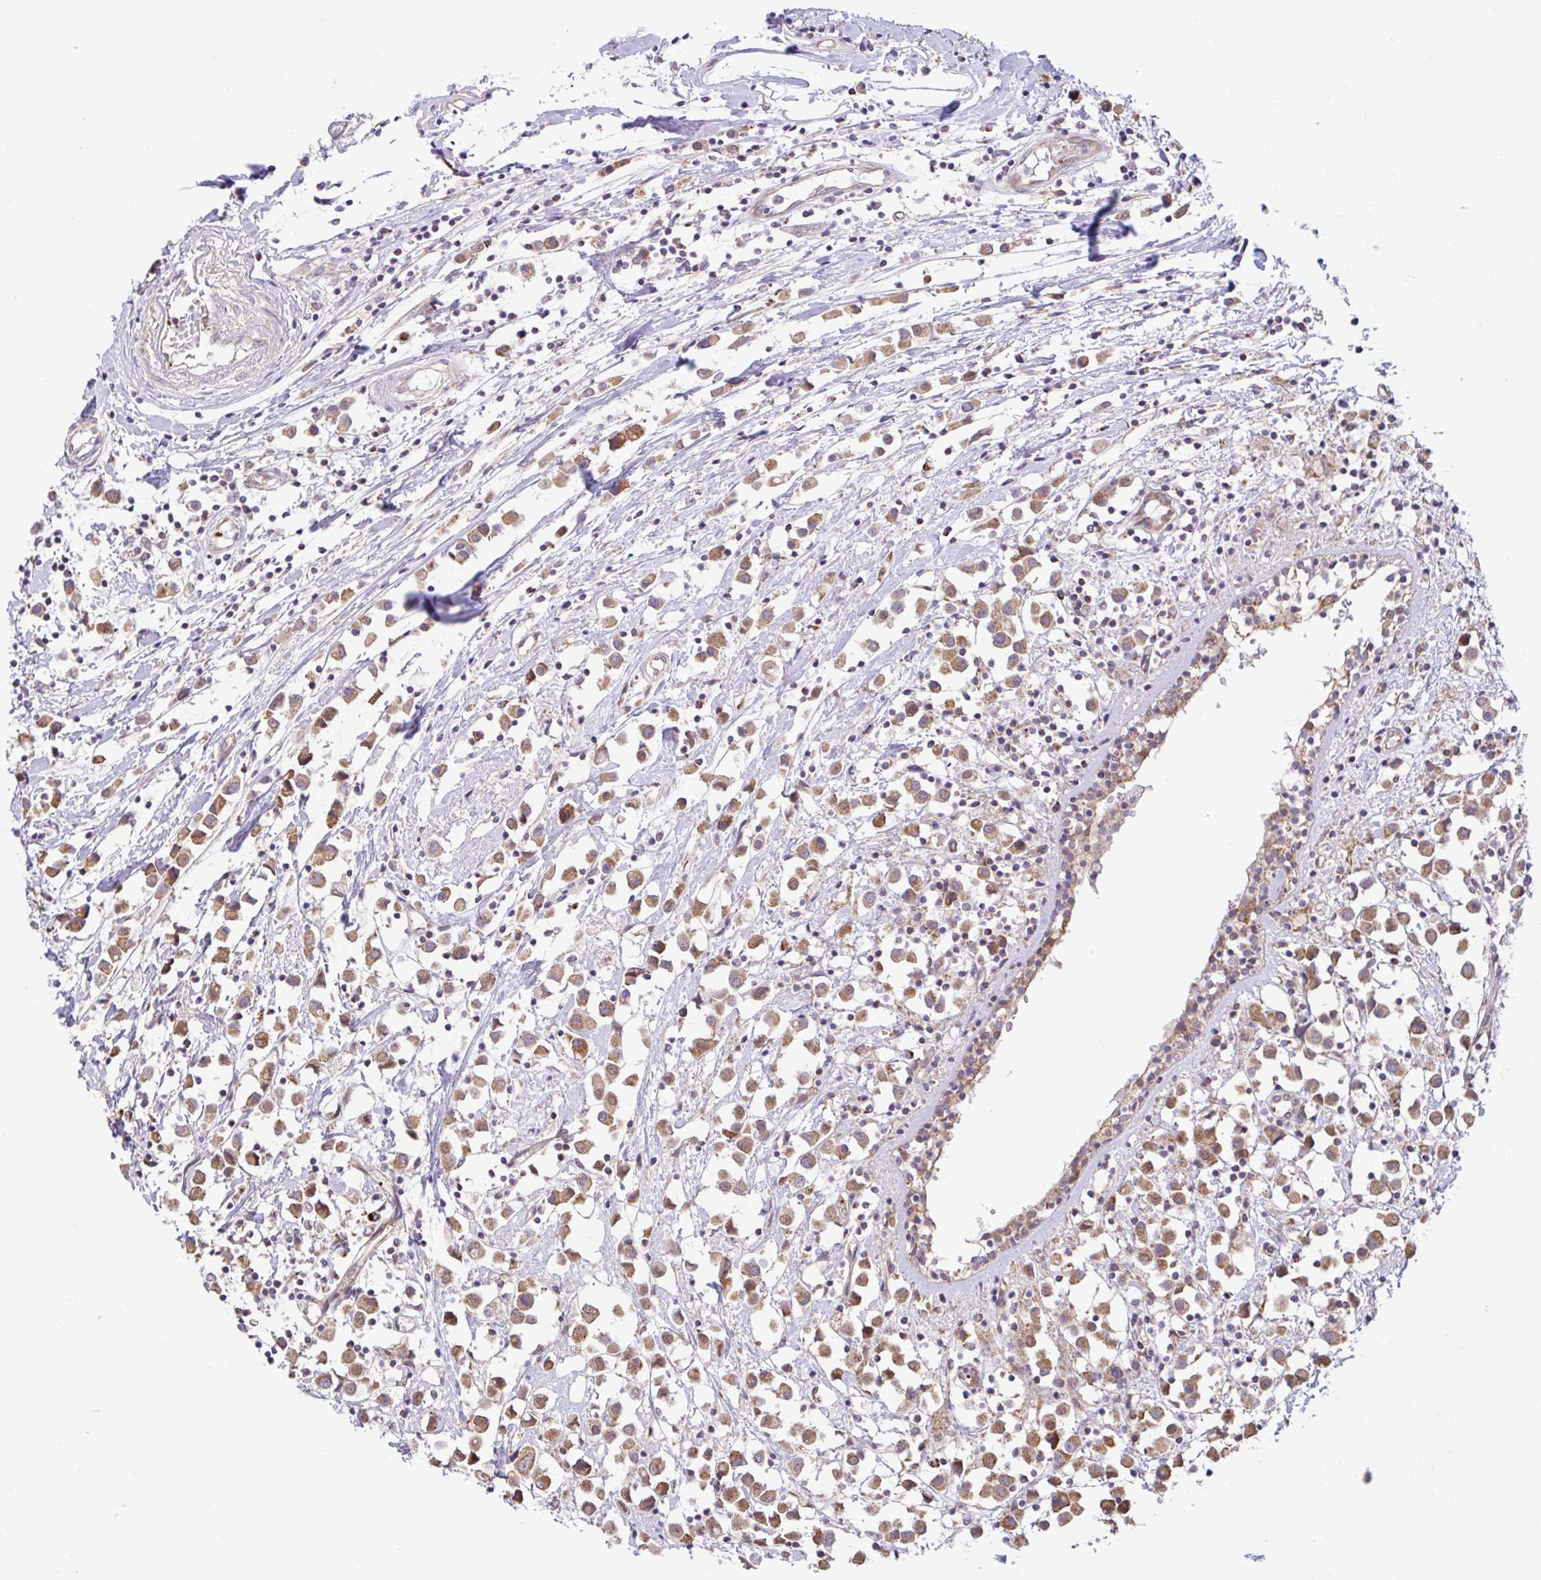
{"staining": {"intensity": "moderate", "quantity": ">75%", "location": "cytoplasmic/membranous"}, "tissue": "breast cancer", "cell_type": "Tumor cells", "image_type": "cancer", "snomed": [{"axis": "morphology", "description": "Duct carcinoma"}, {"axis": "topography", "description": "Breast"}], "caption": "Immunohistochemical staining of intraductal carcinoma (breast) reveals medium levels of moderate cytoplasmic/membranous expression in approximately >75% of tumor cells. The protein is stained brown, and the nuclei are stained in blue (DAB (3,3'-diaminobenzidine) IHC with brightfield microscopy, high magnification).", "gene": "DLEU7", "patient": {"sex": "female", "age": 61}}